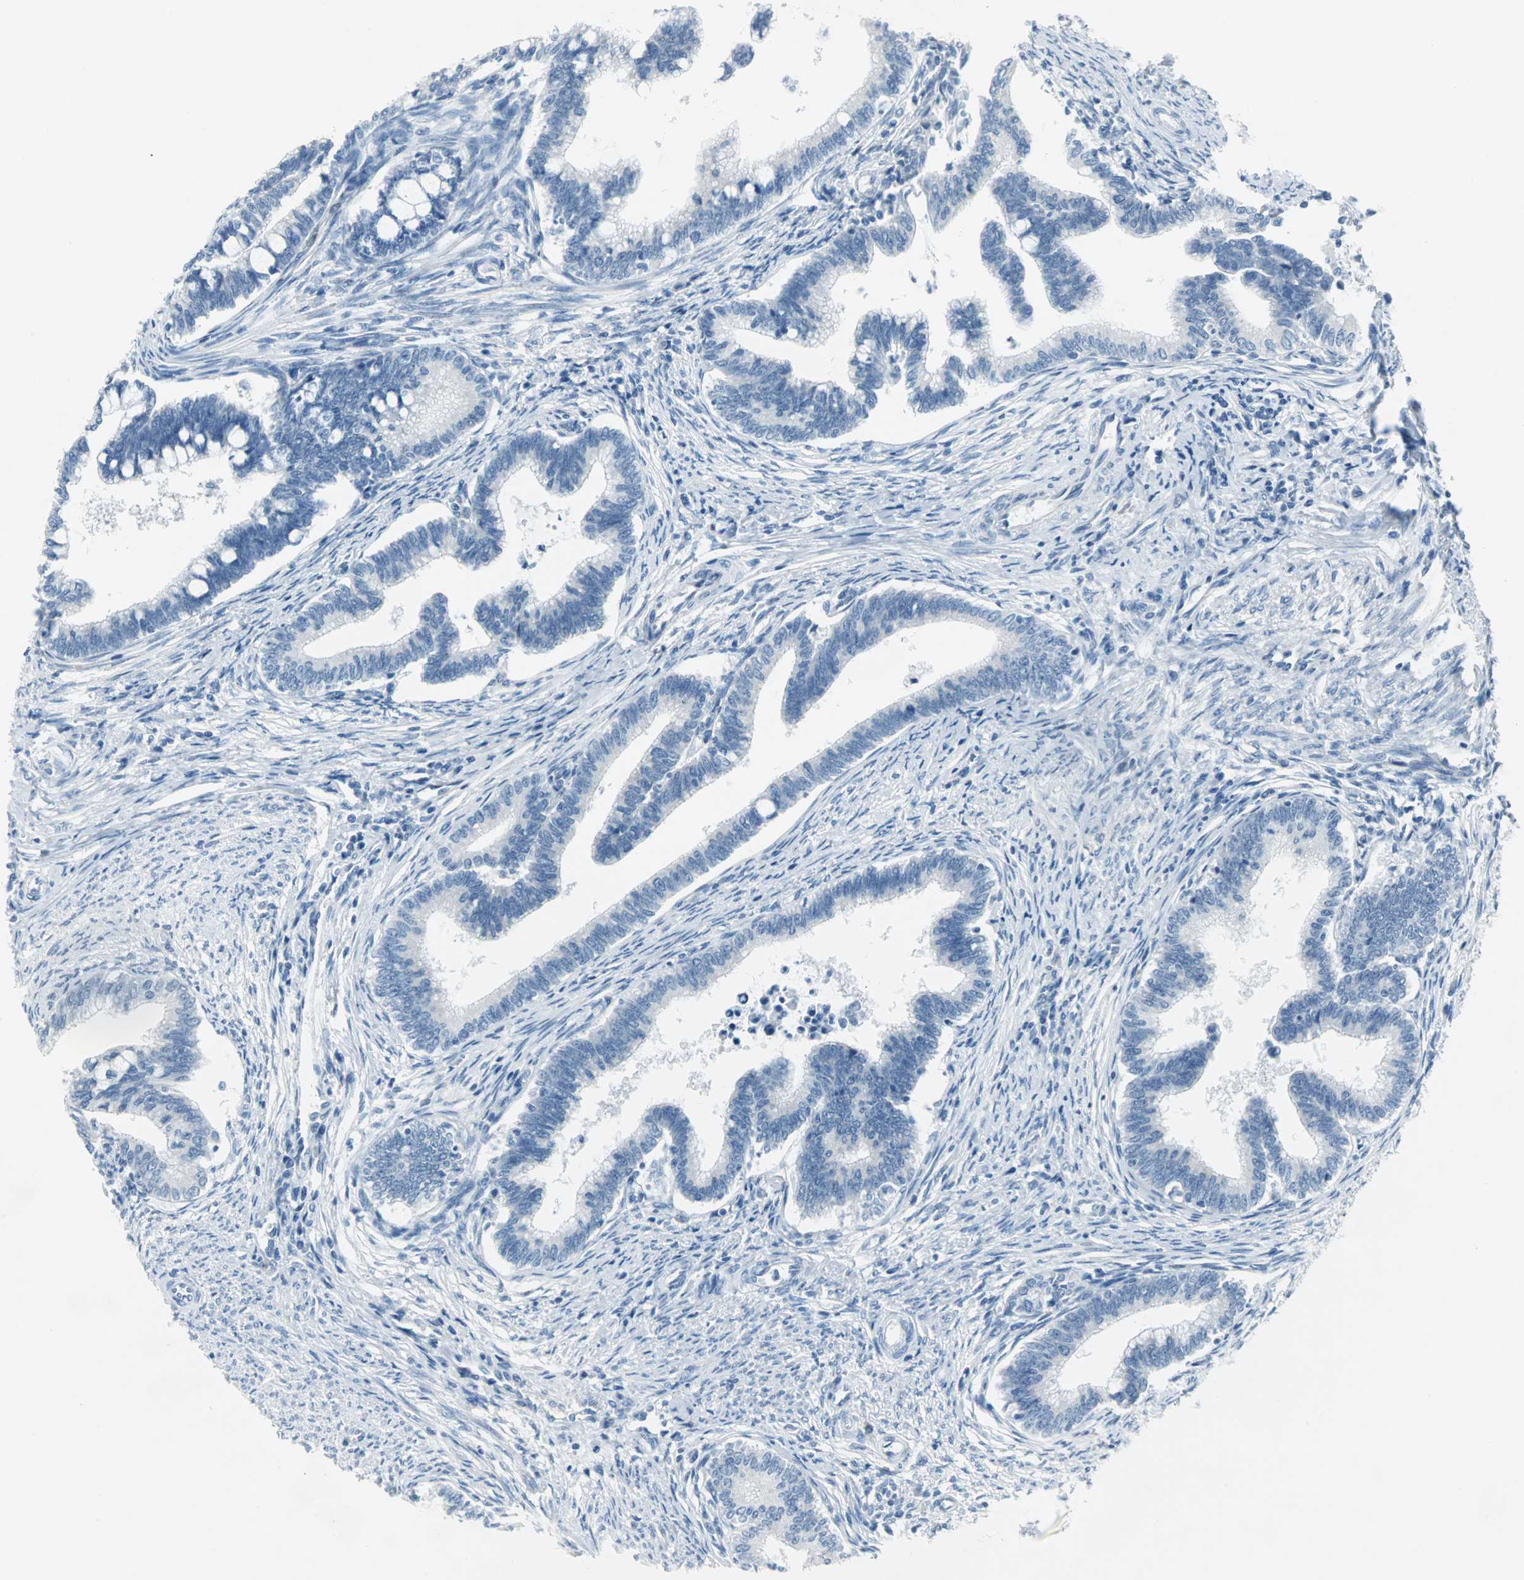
{"staining": {"intensity": "negative", "quantity": "none", "location": "none"}, "tissue": "cervical cancer", "cell_type": "Tumor cells", "image_type": "cancer", "snomed": [{"axis": "morphology", "description": "Adenocarcinoma, NOS"}, {"axis": "topography", "description": "Cervix"}], "caption": "Immunohistochemistry (IHC) image of human cervical cancer stained for a protein (brown), which exhibits no expression in tumor cells.", "gene": "CYB5A", "patient": {"sex": "female", "age": 36}}